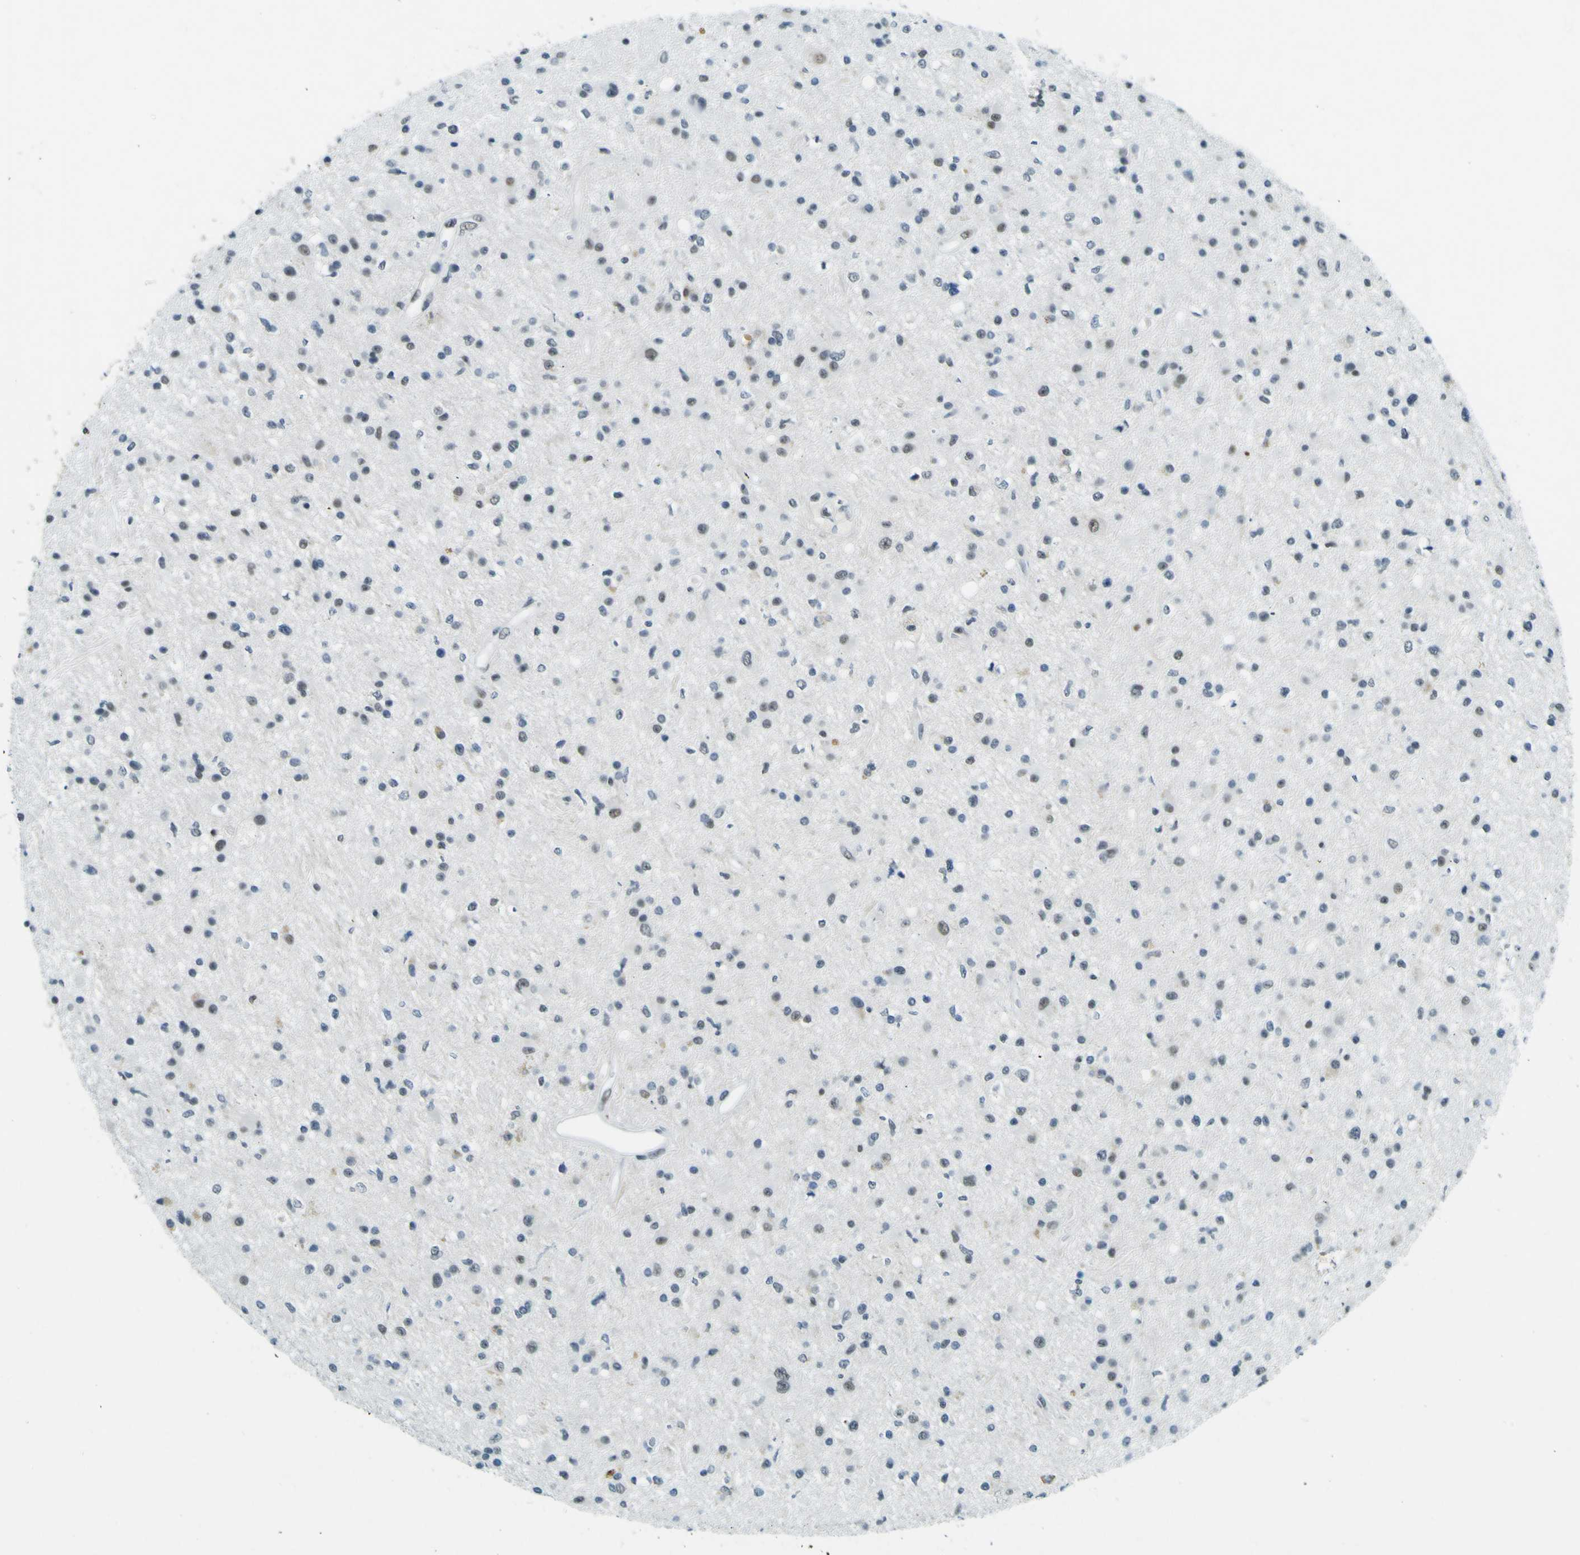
{"staining": {"intensity": "weak", "quantity": "<25%", "location": "nuclear"}, "tissue": "glioma", "cell_type": "Tumor cells", "image_type": "cancer", "snomed": [{"axis": "morphology", "description": "Glioma, malignant, High grade"}, {"axis": "topography", "description": "Brain"}], "caption": "The immunohistochemistry (IHC) micrograph has no significant staining in tumor cells of malignant glioma (high-grade) tissue.", "gene": "CEBPG", "patient": {"sex": "male", "age": 33}}